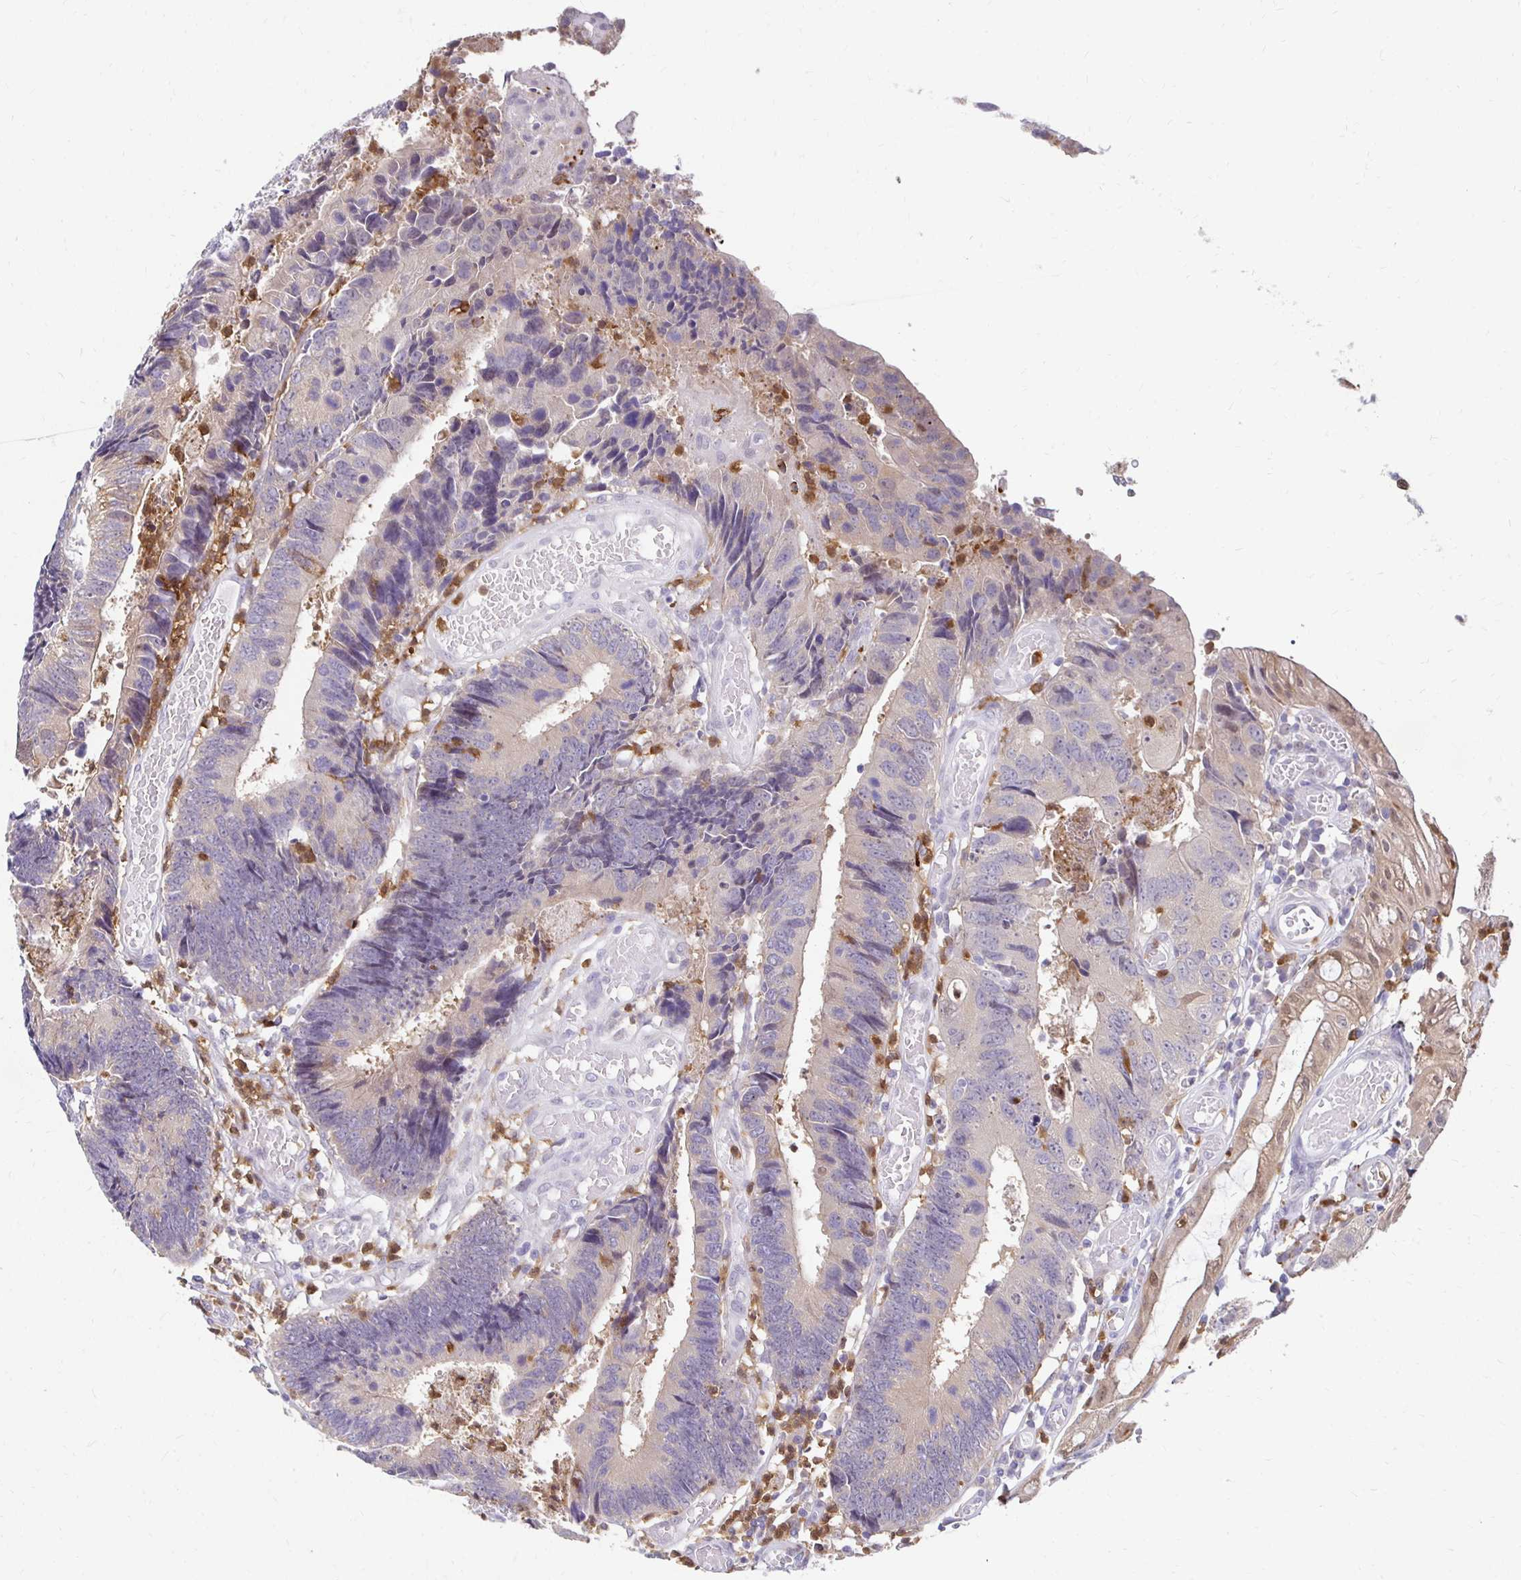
{"staining": {"intensity": "negative", "quantity": "none", "location": "none"}, "tissue": "colorectal cancer", "cell_type": "Tumor cells", "image_type": "cancer", "snomed": [{"axis": "morphology", "description": "Adenocarcinoma, NOS"}, {"axis": "topography", "description": "Colon"}], "caption": "Protein analysis of adenocarcinoma (colorectal) exhibits no significant staining in tumor cells. (Stains: DAB (3,3'-diaminobenzidine) immunohistochemistry (IHC) with hematoxylin counter stain, Microscopy: brightfield microscopy at high magnification).", "gene": "PADI2", "patient": {"sex": "female", "age": 67}}